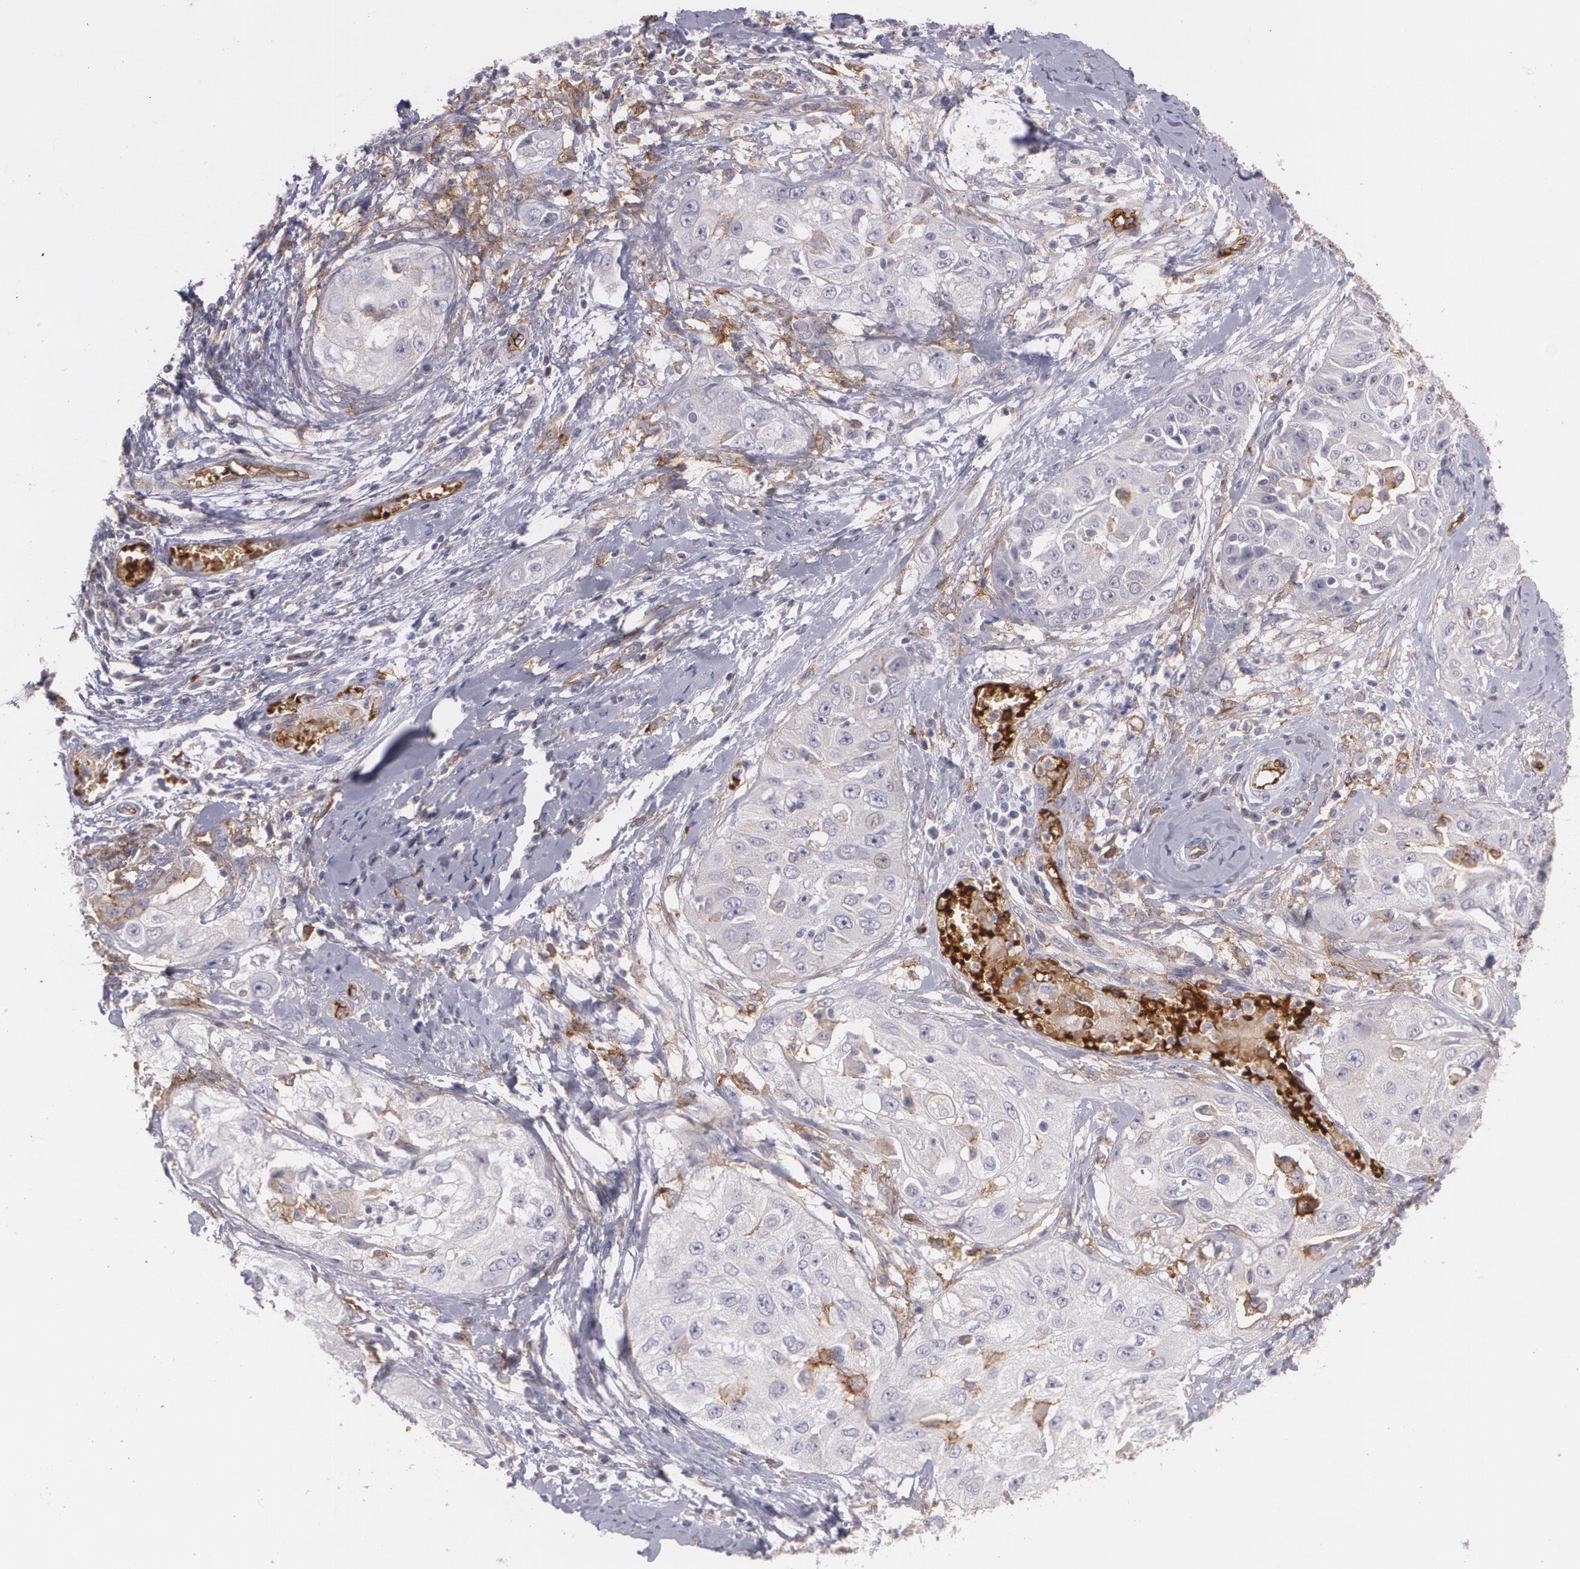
{"staining": {"intensity": "negative", "quantity": "none", "location": "none"}, "tissue": "cervical cancer", "cell_type": "Tumor cells", "image_type": "cancer", "snomed": [{"axis": "morphology", "description": "Squamous cell carcinoma, NOS"}, {"axis": "topography", "description": "Cervix"}], "caption": "Tumor cells are negative for protein expression in human cervical cancer (squamous cell carcinoma).", "gene": "ACE", "patient": {"sex": "female", "age": 64}}